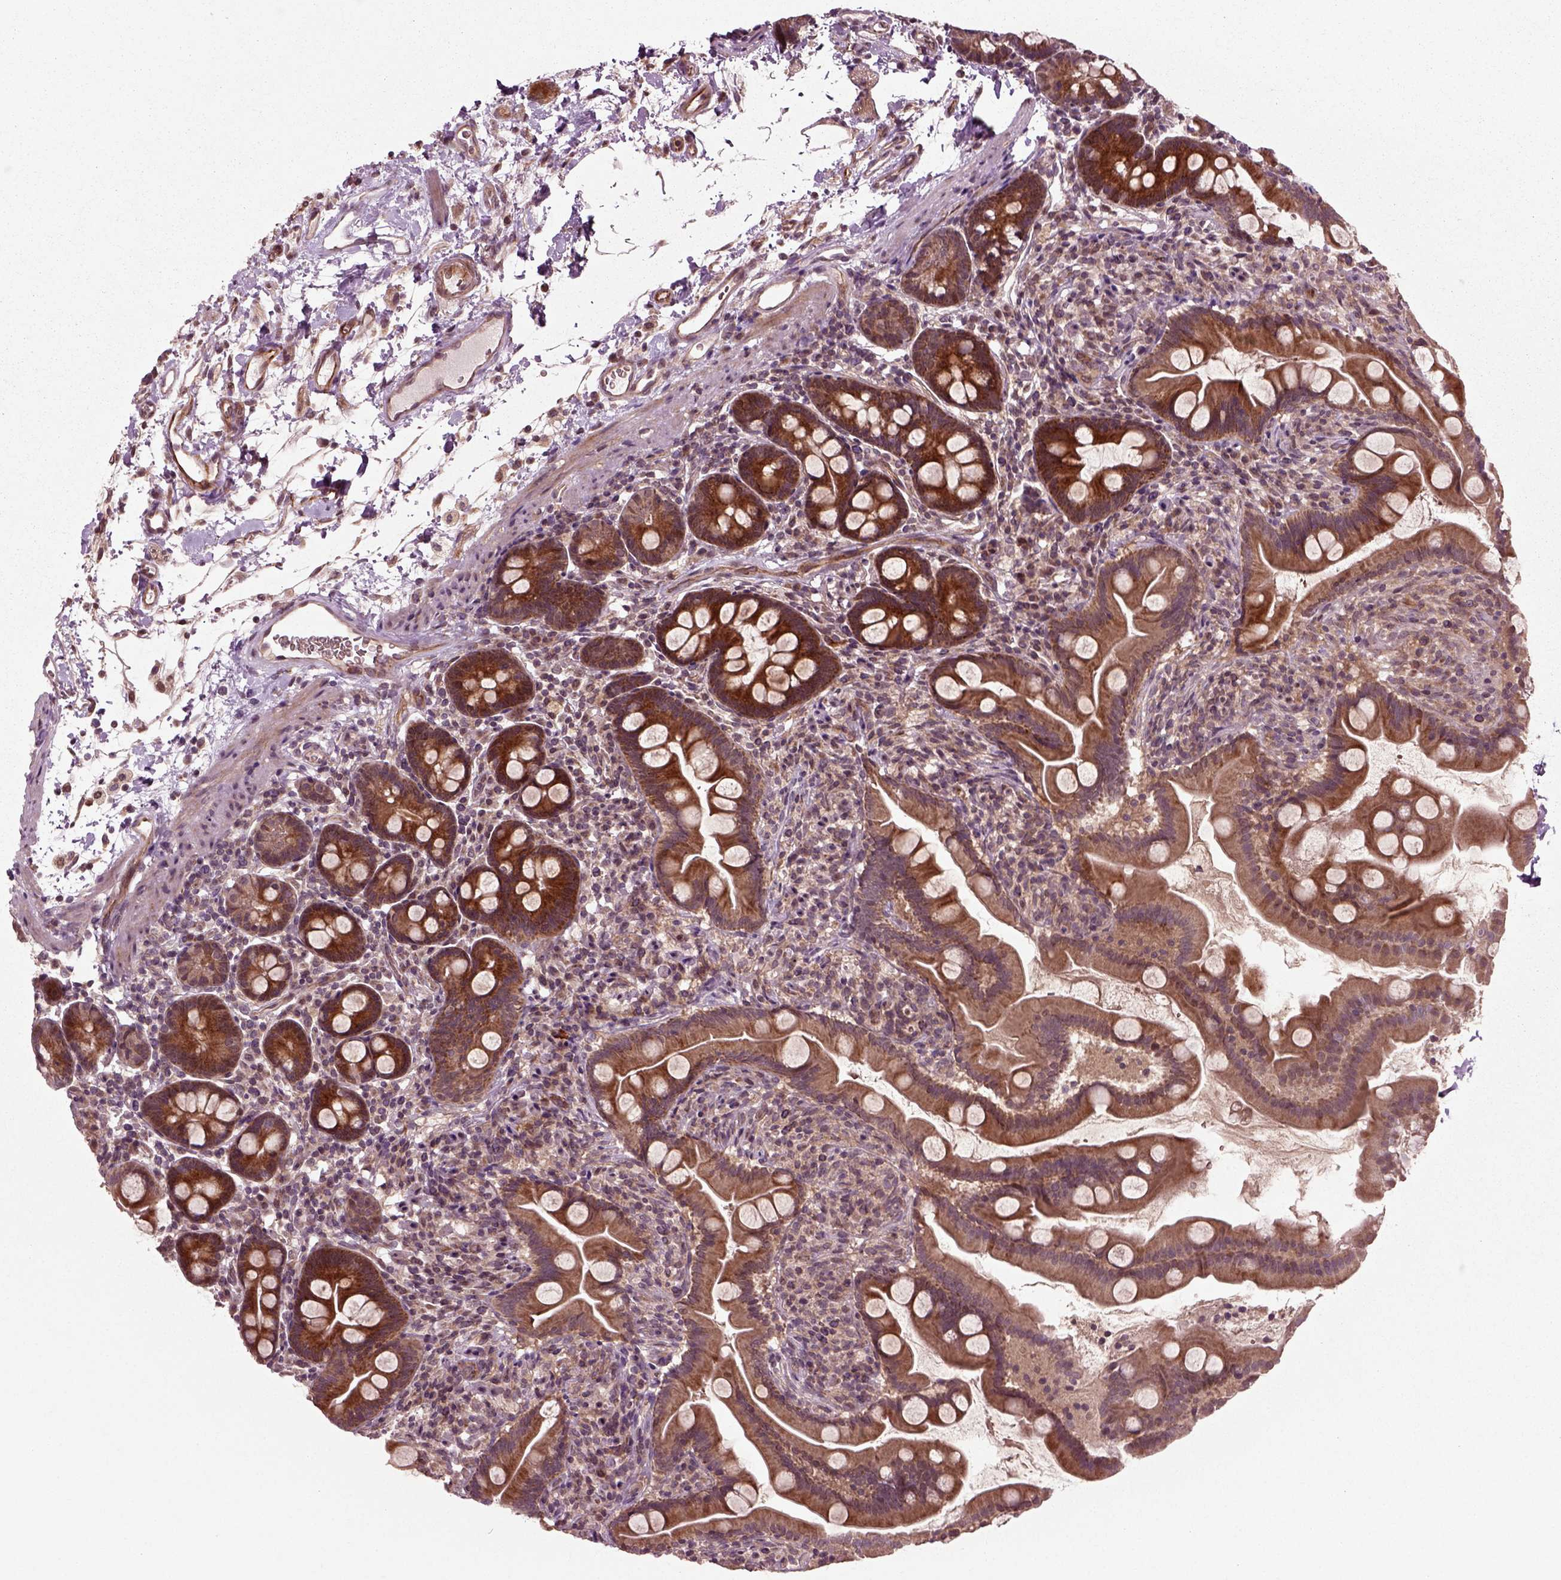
{"staining": {"intensity": "strong", "quantity": ">75%", "location": "cytoplasmic/membranous"}, "tissue": "small intestine", "cell_type": "Glandular cells", "image_type": "normal", "snomed": [{"axis": "morphology", "description": "Normal tissue, NOS"}, {"axis": "topography", "description": "Small intestine"}], "caption": "Immunohistochemistry (IHC) (DAB (3,3'-diaminobenzidine)) staining of normal human small intestine reveals strong cytoplasmic/membranous protein staining in approximately >75% of glandular cells.", "gene": "PLCD3", "patient": {"sex": "female", "age": 44}}